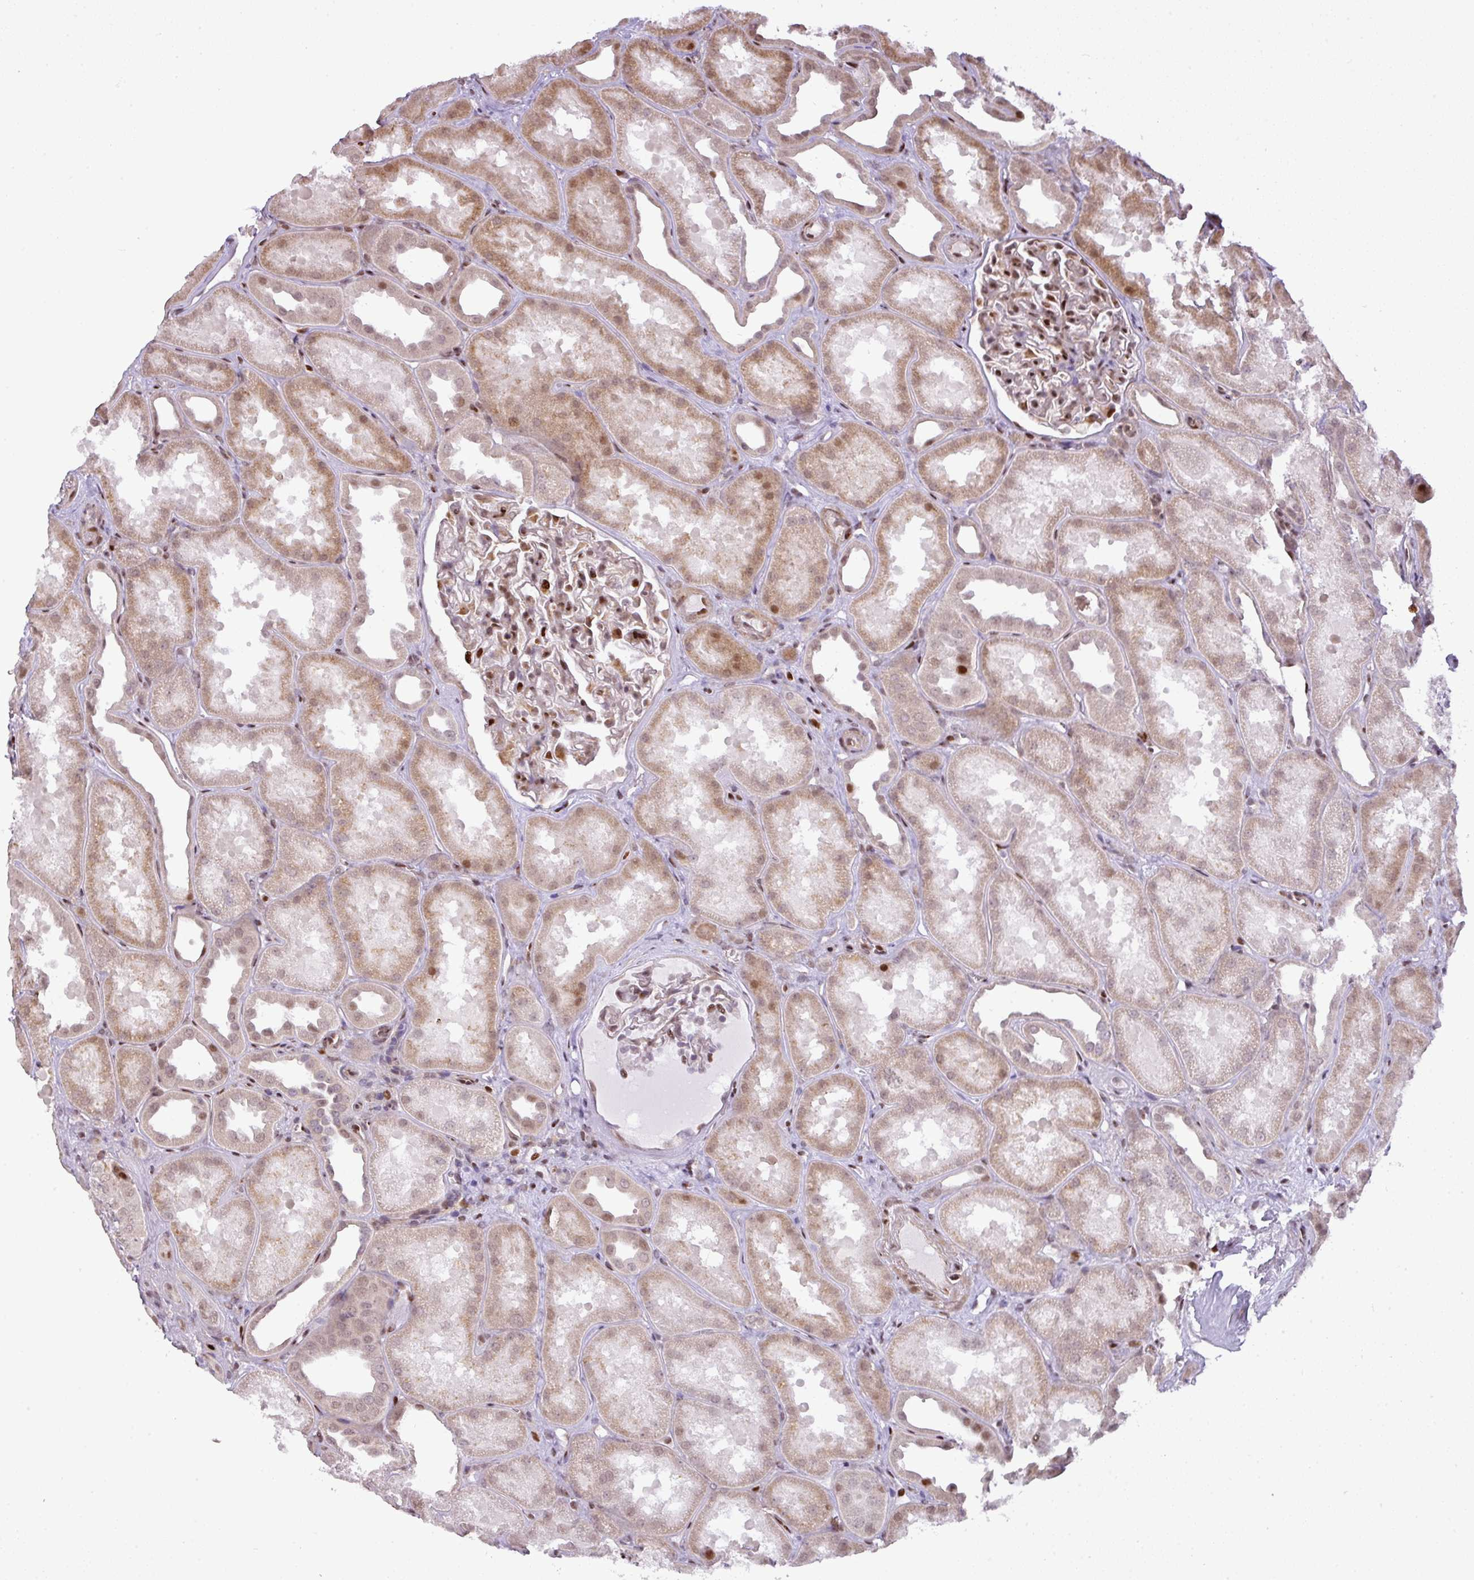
{"staining": {"intensity": "moderate", "quantity": "25%-75%", "location": "nuclear"}, "tissue": "kidney", "cell_type": "Cells in glomeruli", "image_type": "normal", "snomed": [{"axis": "morphology", "description": "Normal tissue, NOS"}, {"axis": "topography", "description": "Kidney"}], "caption": "Immunohistochemistry (DAB (3,3'-diaminobenzidine)) staining of normal human kidney exhibits moderate nuclear protein positivity in about 25%-75% of cells in glomeruli.", "gene": "MYSM1", "patient": {"sex": "male", "age": 61}}